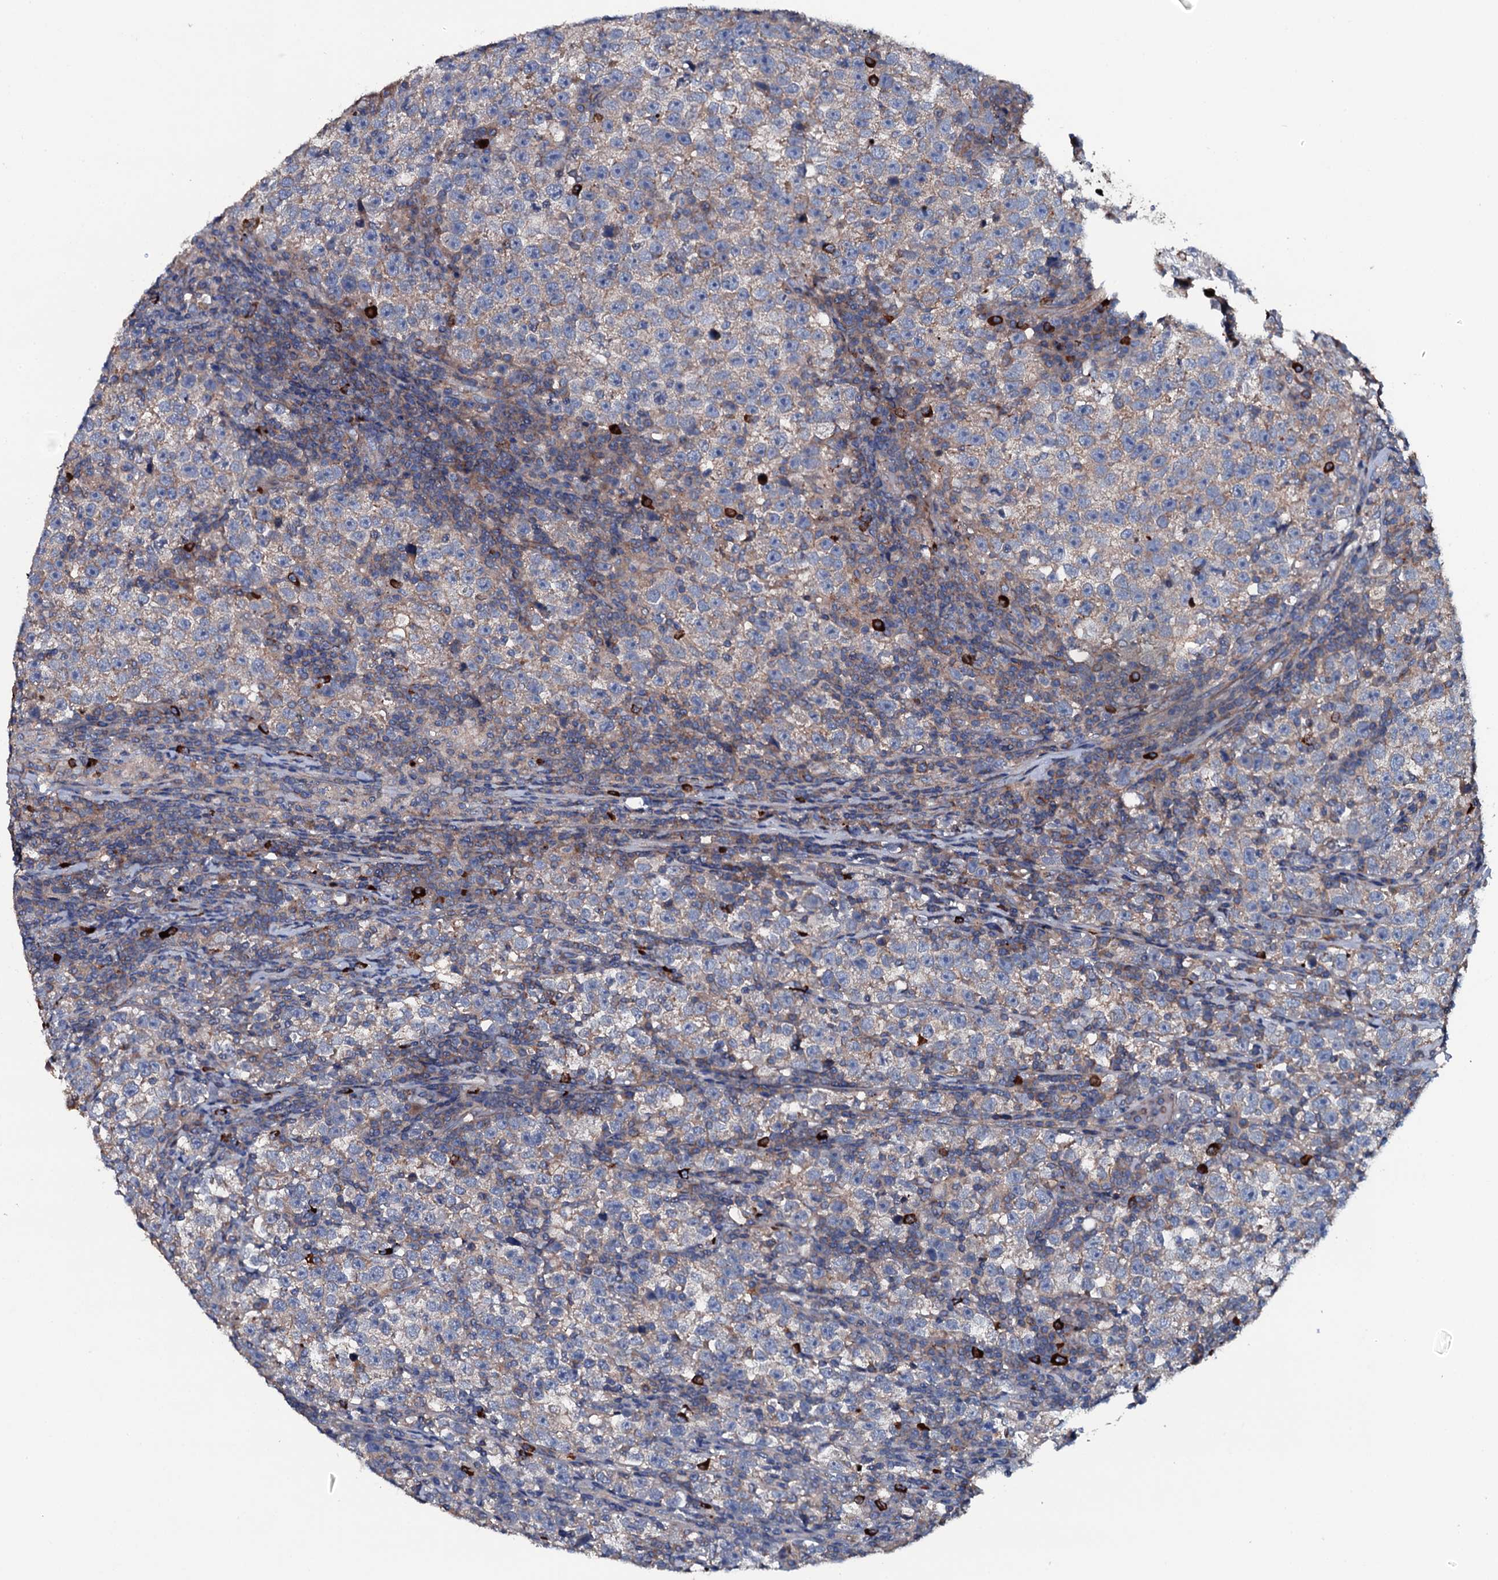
{"staining": {"intensity": "weak", "quantity": "<25%", "location": "cytoplasmic/membranous"}, "tissue": "testis cancer", "cell_type": "Tumor cells", "image_type": "cancer", "snomed": [{"axis": "morphology", "description": "Normal tissue, NOS"}, {"axis": "morphology", "description": "Seminoma, NOS"}, {"axis": "topography", "description": "Testis"}], "caption": "Seminoma (testis) stained for a protein using immunohistochemistry demonstrates no positivity tumor cells.", "gene": "NEK1", "patient": {"sex": "male", "age": 43}}